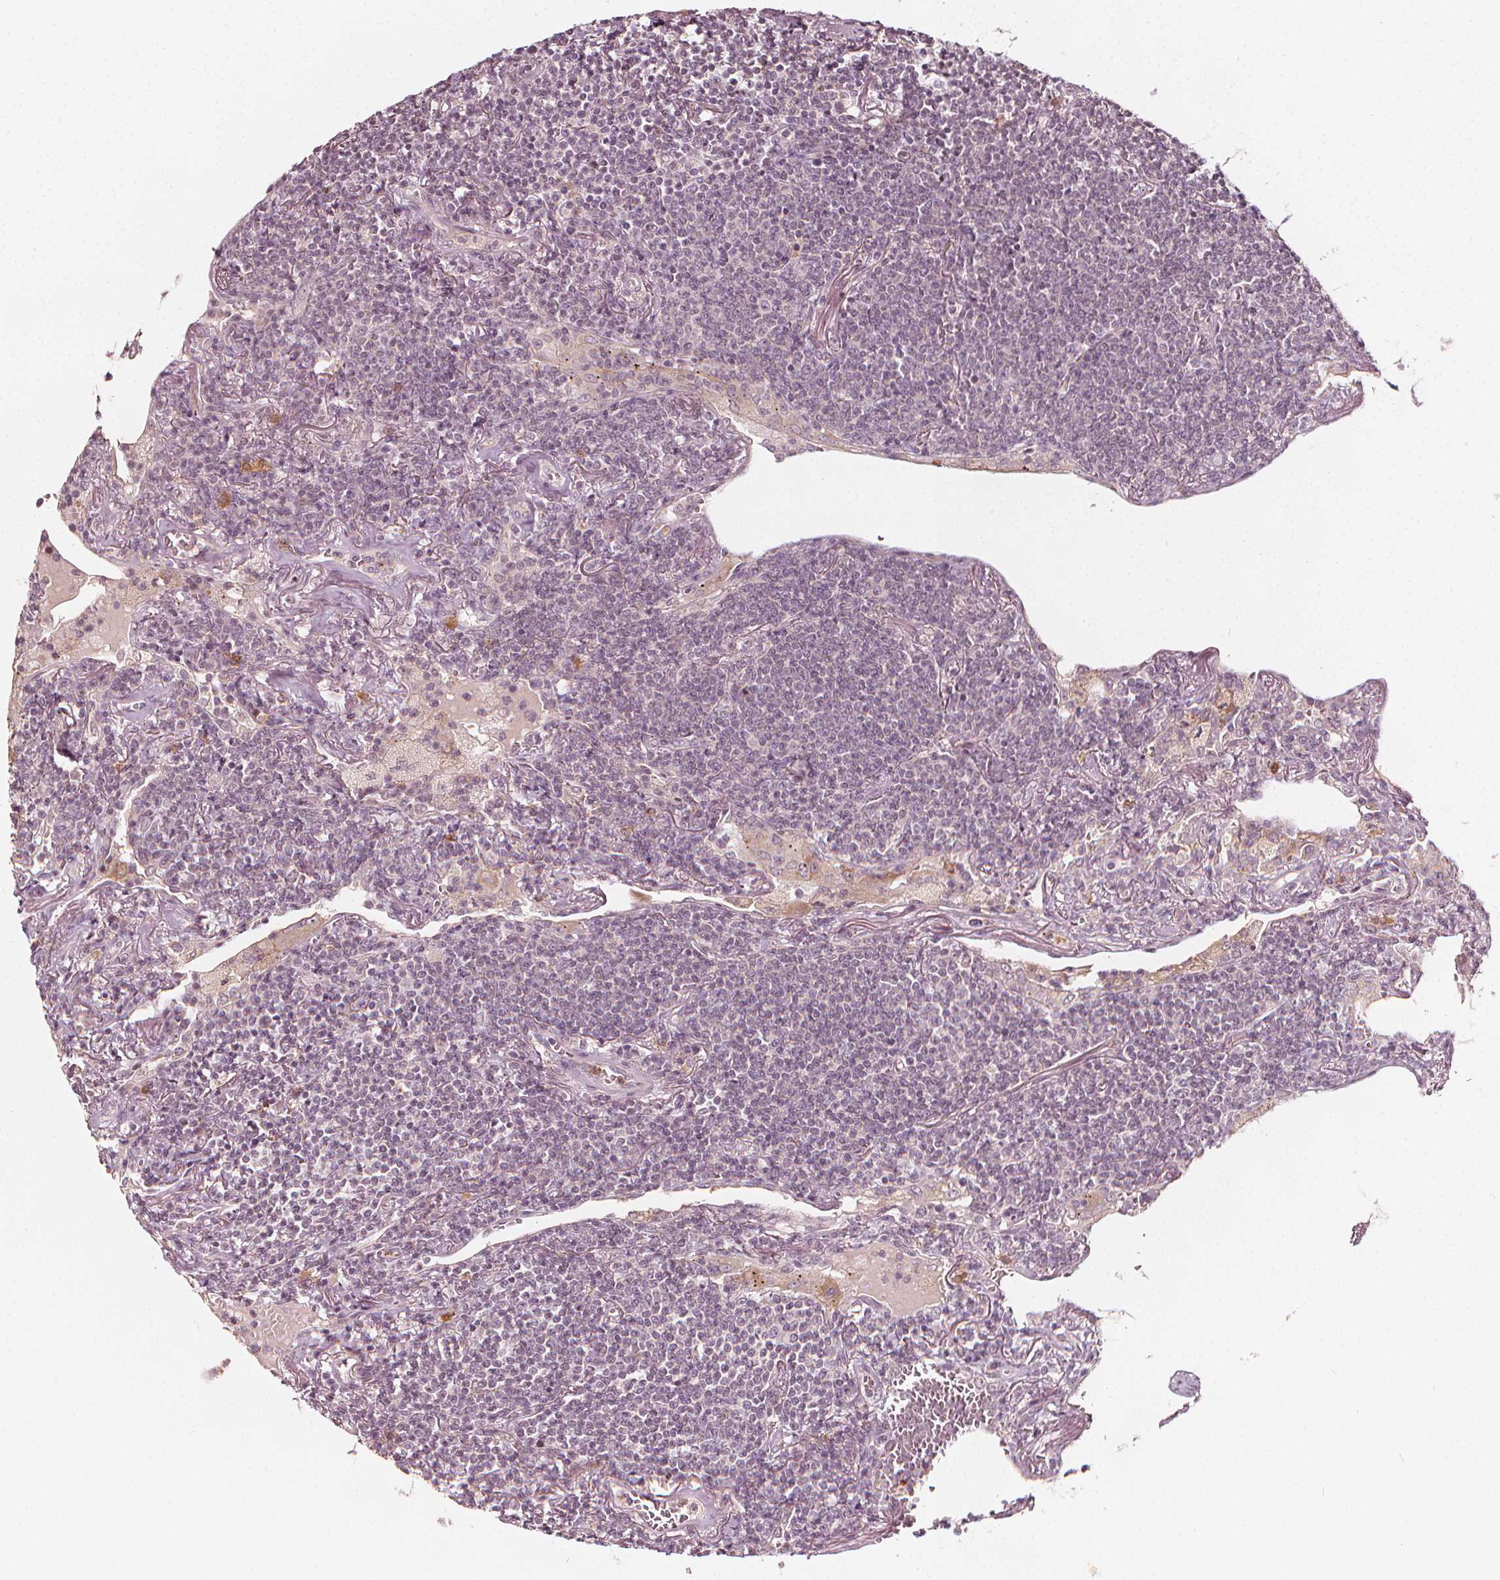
{"staining": {"intensity": "negative", "quantity": "none", "location": "none"}, "tissue": "lymphoma", "cell_type": "Tumor cells", "image_type": "cancer", "snomed": [{"axis": "morphology", "description": "Malignant lymphoma, non-Hodgkin's type, Low grade"}, {"axis": "topography", "description": "Lung"}], "caption": "IHC of lymphoma demonstrates no expression in tumor cells.", "gene": "NPC1L1", "patient": {"sex": "female", "age": 71}}